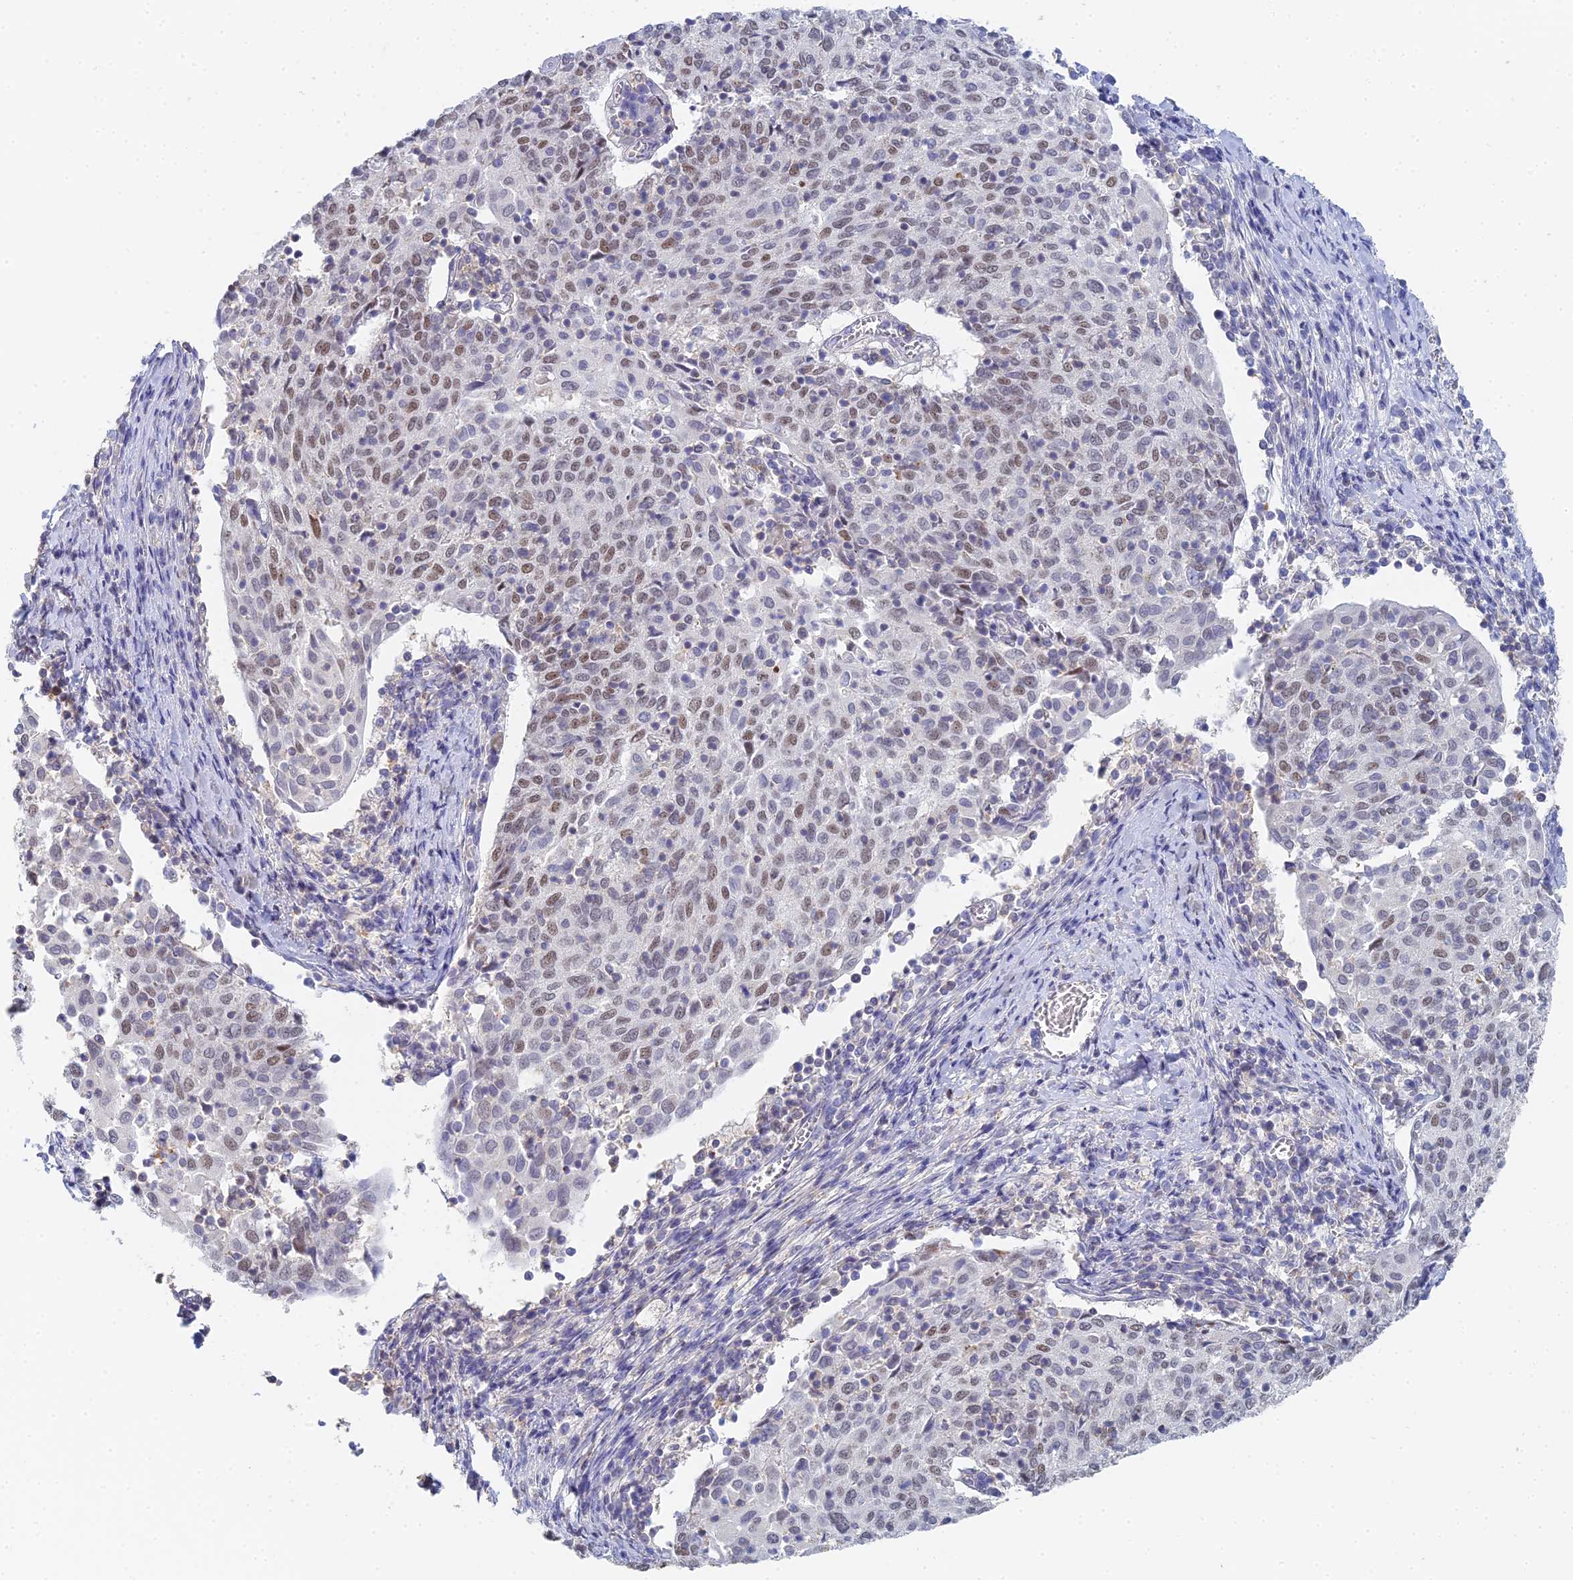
{"staining": {"intensity": "strong", "quantity": "25%-75%", "location": "nuclear"}, "tissue": "cervical cancer", "cell_type": "Tumor cells", "image_type": "cancer", "snomed": [{"axis": "morphology", "description": "Squamous cell carcinoma, NOS"}, {"axis": "topography", "description": "Cervix"}], "caption": "Cervical cancer stained with a brown dye demonstrates strong nuclear positive expression in about 25%-75% of tumor cells.", "gene": "MCM2", "patient": {"sex": "female", "age": 52}}